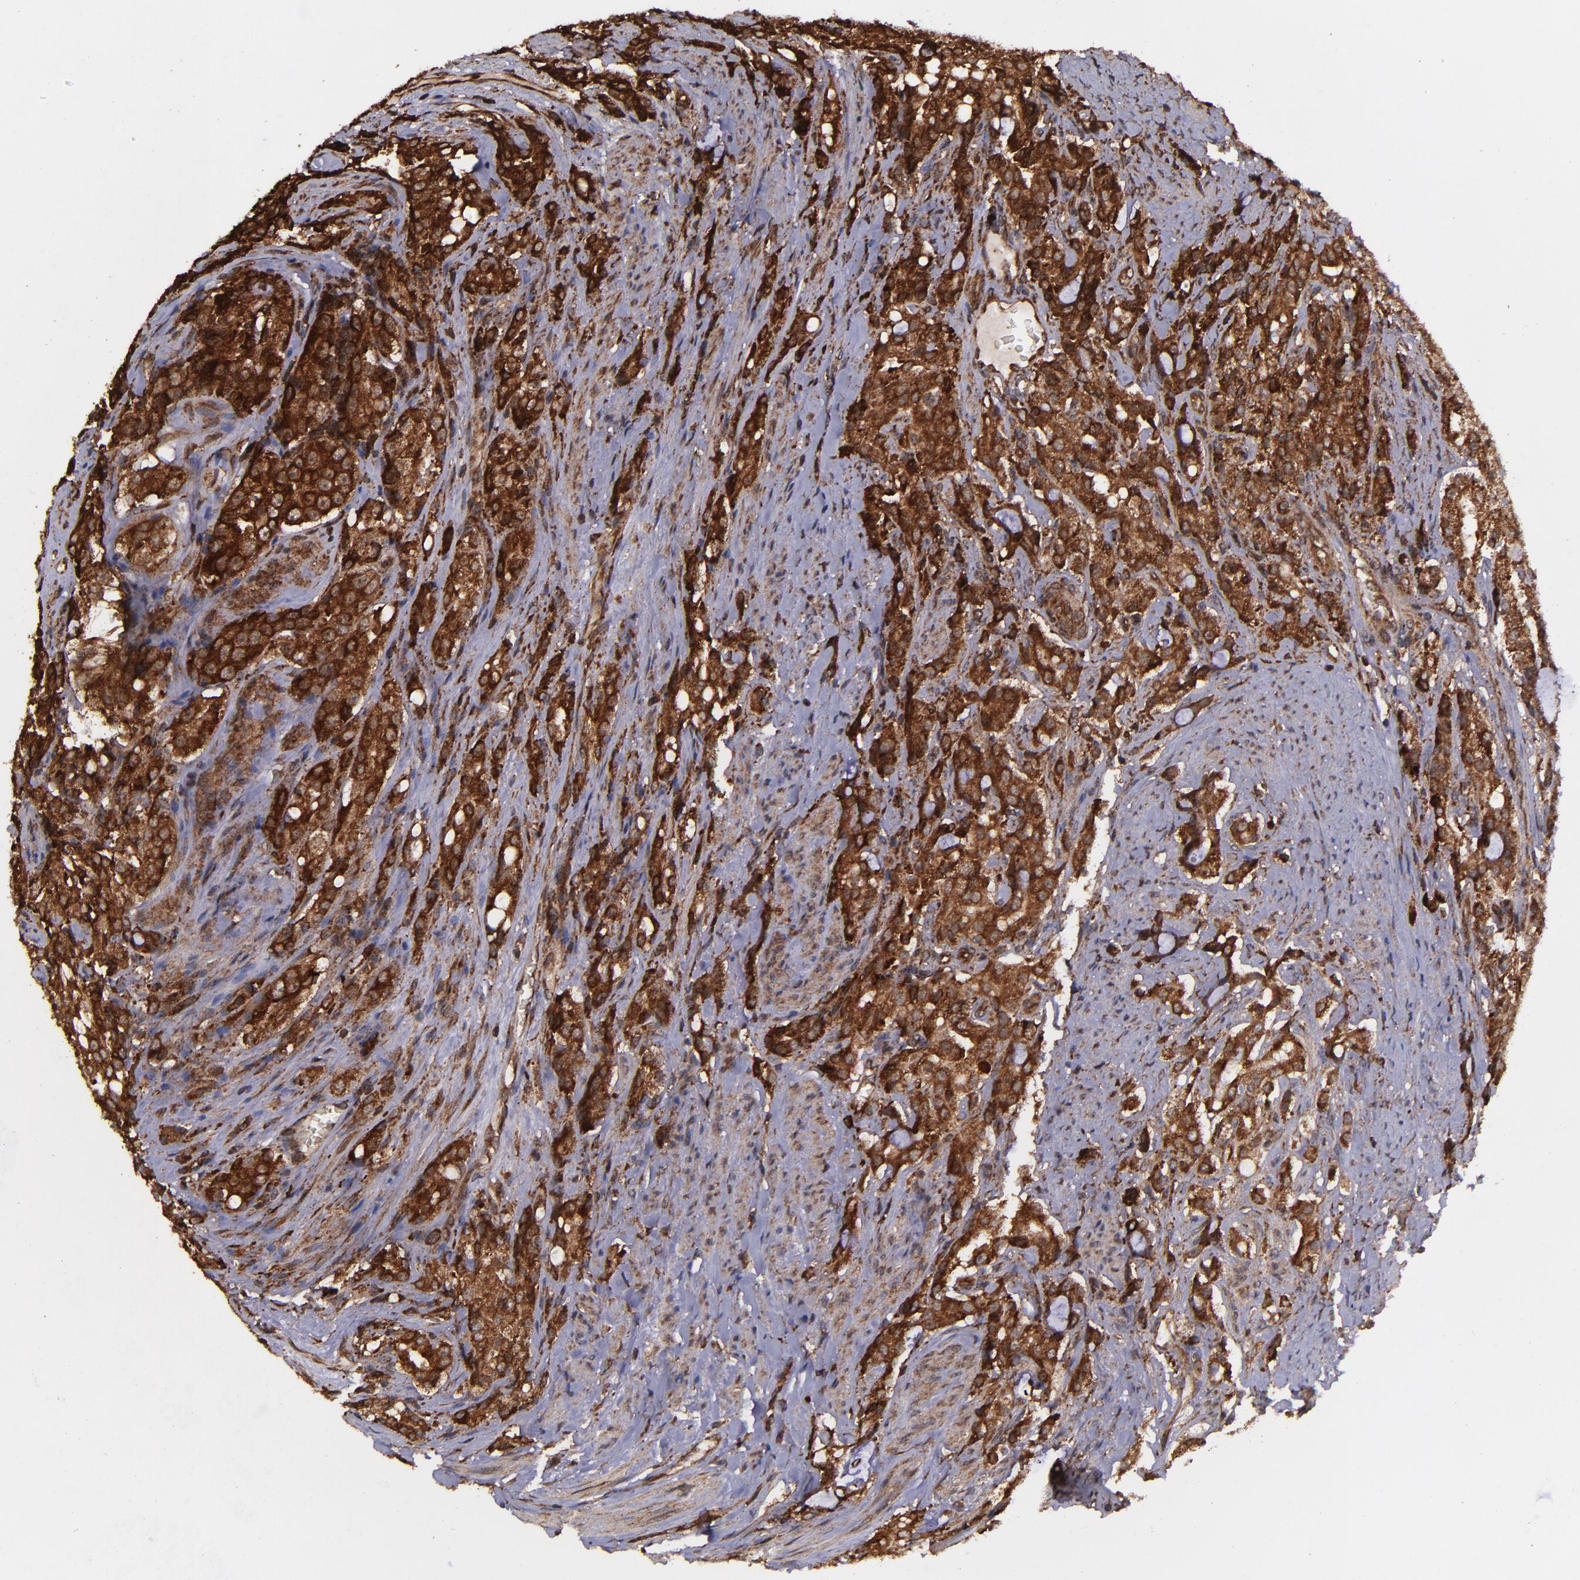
{"staining": {"intensity": "strong", "quantity": ">75%", "location": "cytoplasmic/membranous,nuclear"}, "tissue": "prostate cancer", "cell_type": "Tumor cells", "image_type": "cancer", "snomed": [{"axis": "morphology", "description": "Adenocarcinoma, Medium grade"}, {"axis": "topography", "description": "Prostate"}], "caption": "Protein staining of prostate cancer tissue exhibits strong cytoplasmic/membranous and nuclear positivity in approximately >75% of tumor cells.", "gene": "EIF4ENIF1", "patient": {"sex": "male", "age": 72}}